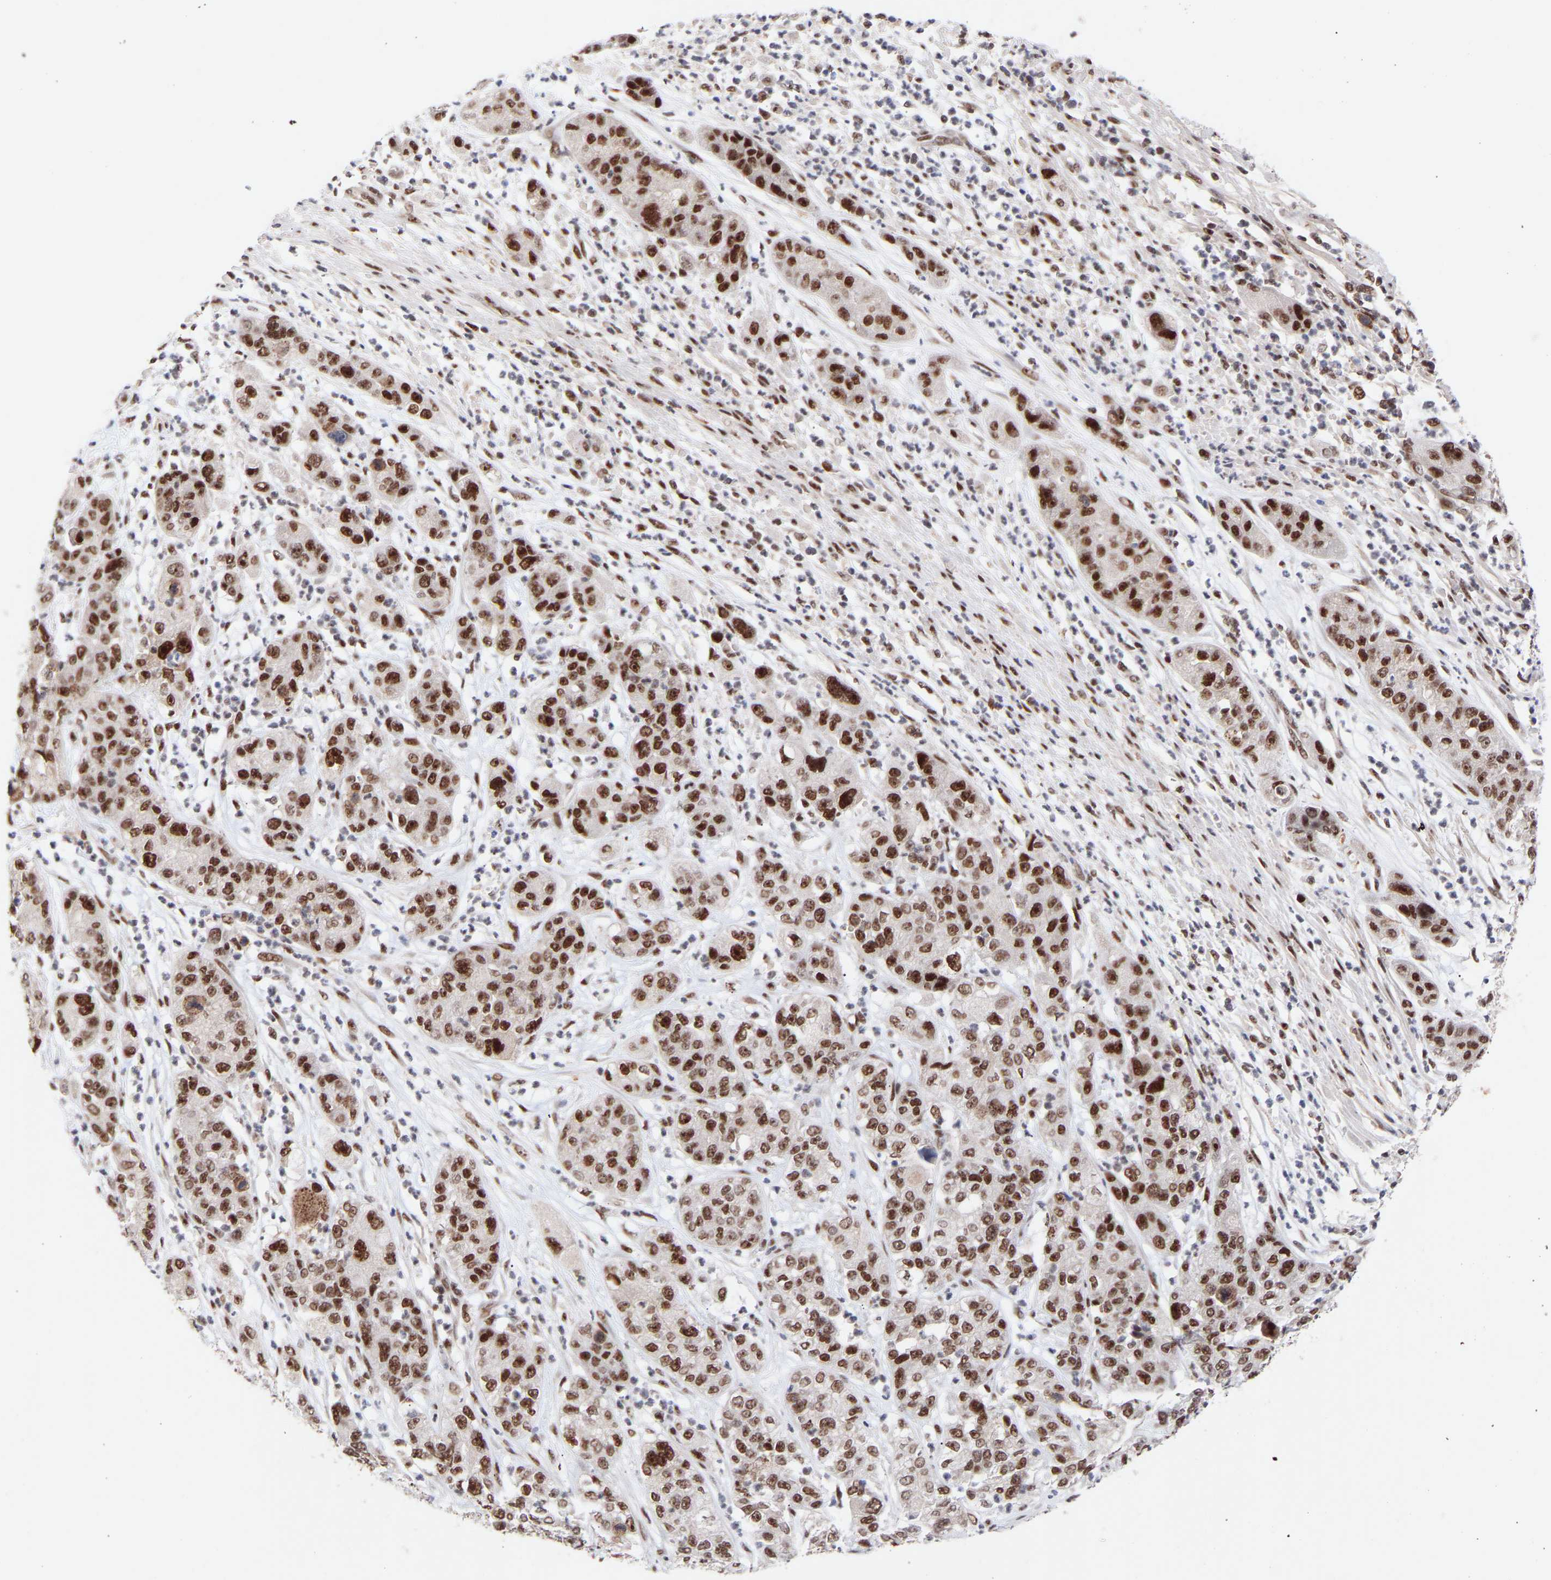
{"staining": {"intensity": "strong", "quantity": ">75%", "location": "nuclear"}, "tissue": "pancreatic cancer", "cell_type": "Tumor cells", "image_type": "cancer", "snomed": [{"axis": "morphology", "description": "Adenocarcinoma, NOS"}, {"axis": "topography", "description": "Pancreas"}], "caption": "The image demonstrates staining of pancreatic cancer, revealing strong nuclear protein staining (brown color) within tumor cells.", "gene": "RBM15", "patient": {"sex": "female", "age": 78}}